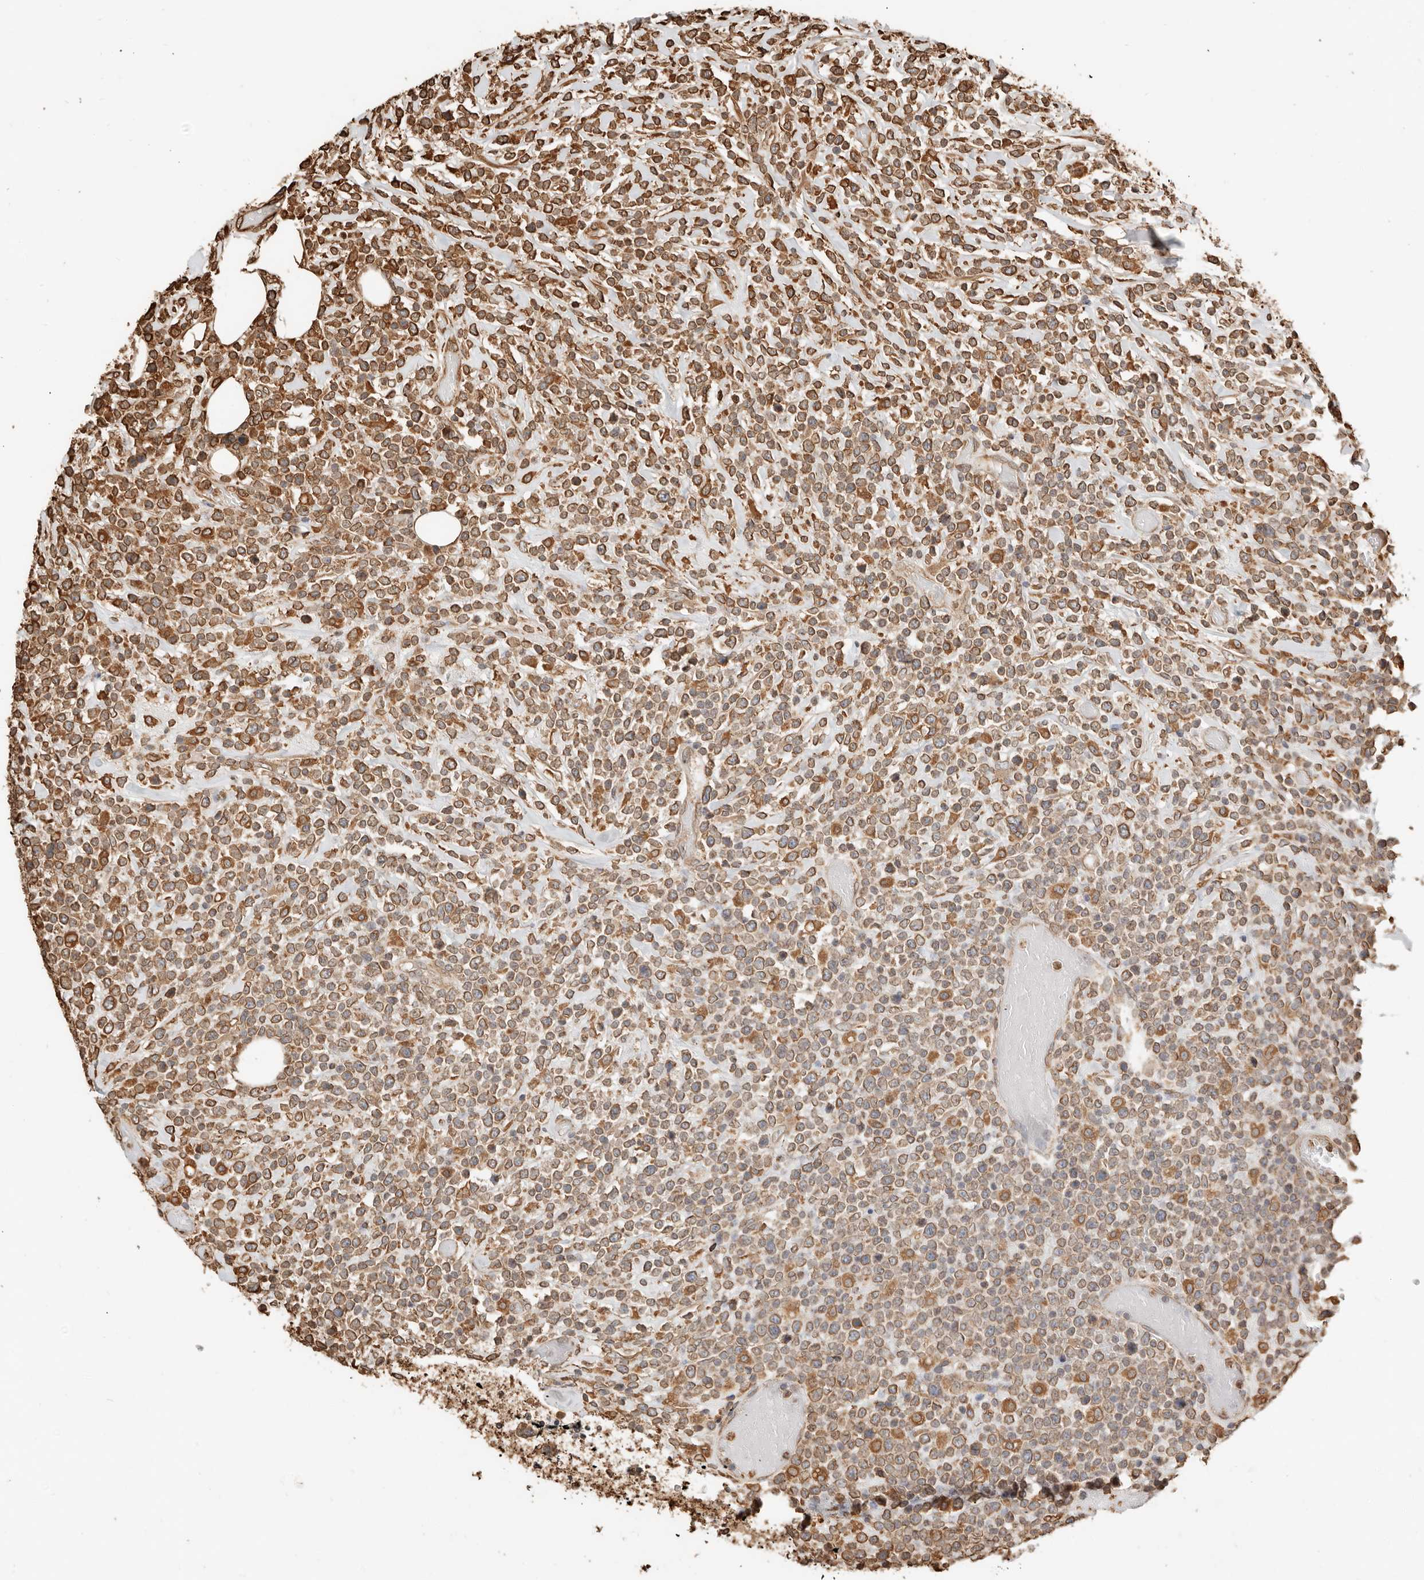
{"staining": {"intensity": "moderate", "quantity": ">75%", "location": "cytoplasmic/membranous"}, "tissue": "lymphoma", "cell_type": "Tumor cells", "image_type": "cancer", "snomed": [{"axis": "morphology", "description": "Malignant lymphoma, non-Hodgkin's type, High grade"}, {"axis": "topography", "description": "Colon"}], "caption": "Lymphoma was stained to show a protein in brown. There is medium levels of moderate cytoplasmic/membranous positivity in about >75% of tumor cells.", "gene": "ARHGEF10L", "patient": {"sex": "female", "age": 53}}